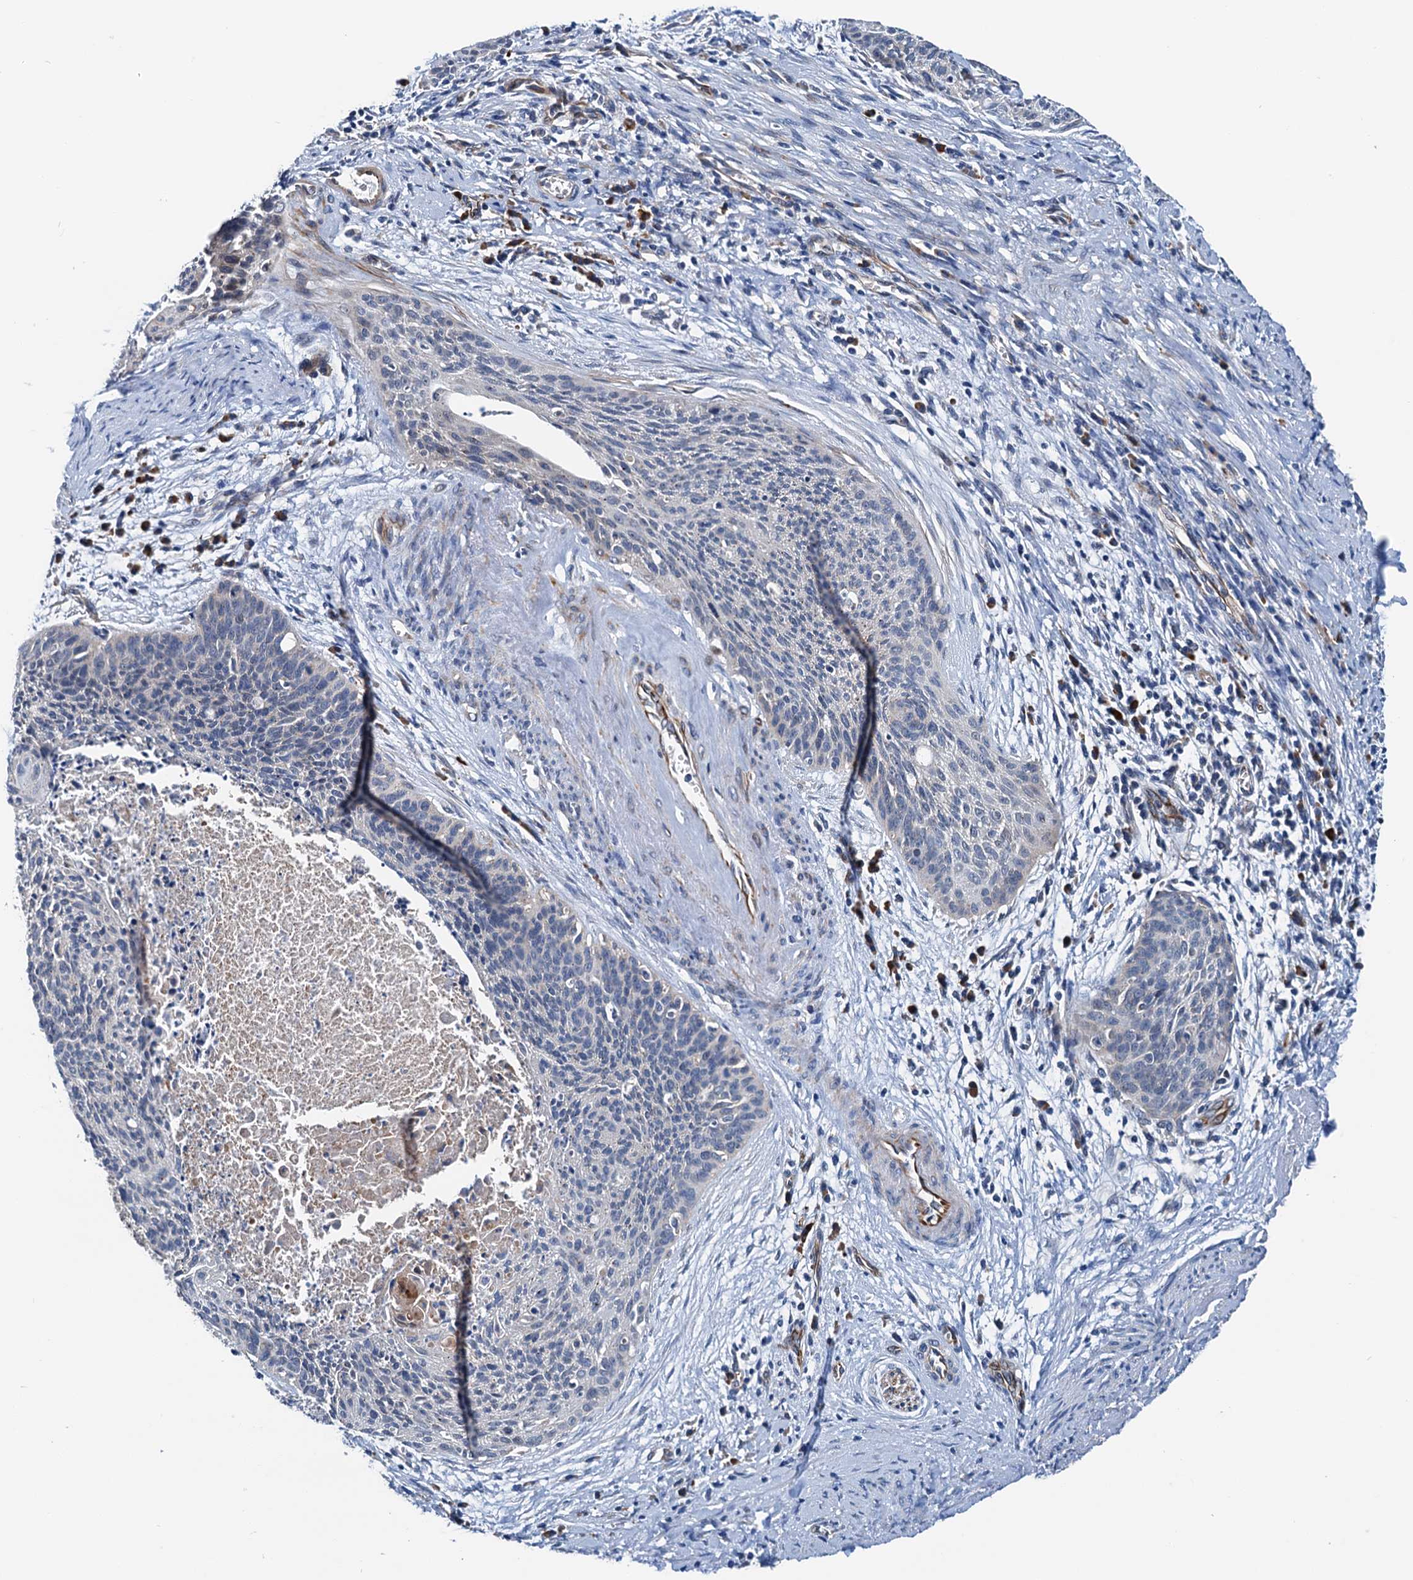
{"staining": {"intensity": "negative", "quantity": "none", "location": "none"}, "tissue": "cervical cancer", "cell_type": "Tumor cells", "image_type": "cancer", "snomed": [{"axis": "morphology", "description": "Squamous cell carcinoma, NOS"}, {"axis": "topography", "description": "Cervix"}], "caption": "An image of cervical cancer (squamous cell carcinoma) stained for a protein displays no brown staining in tumor cells. The staining is performed using DAB (3,3'-diaminobenzidine) brown chromogen with nuclei counter-stained in using hematoxylin.", "gene": "ELAC1", "patient": {"sex": "female", "age": 55}}